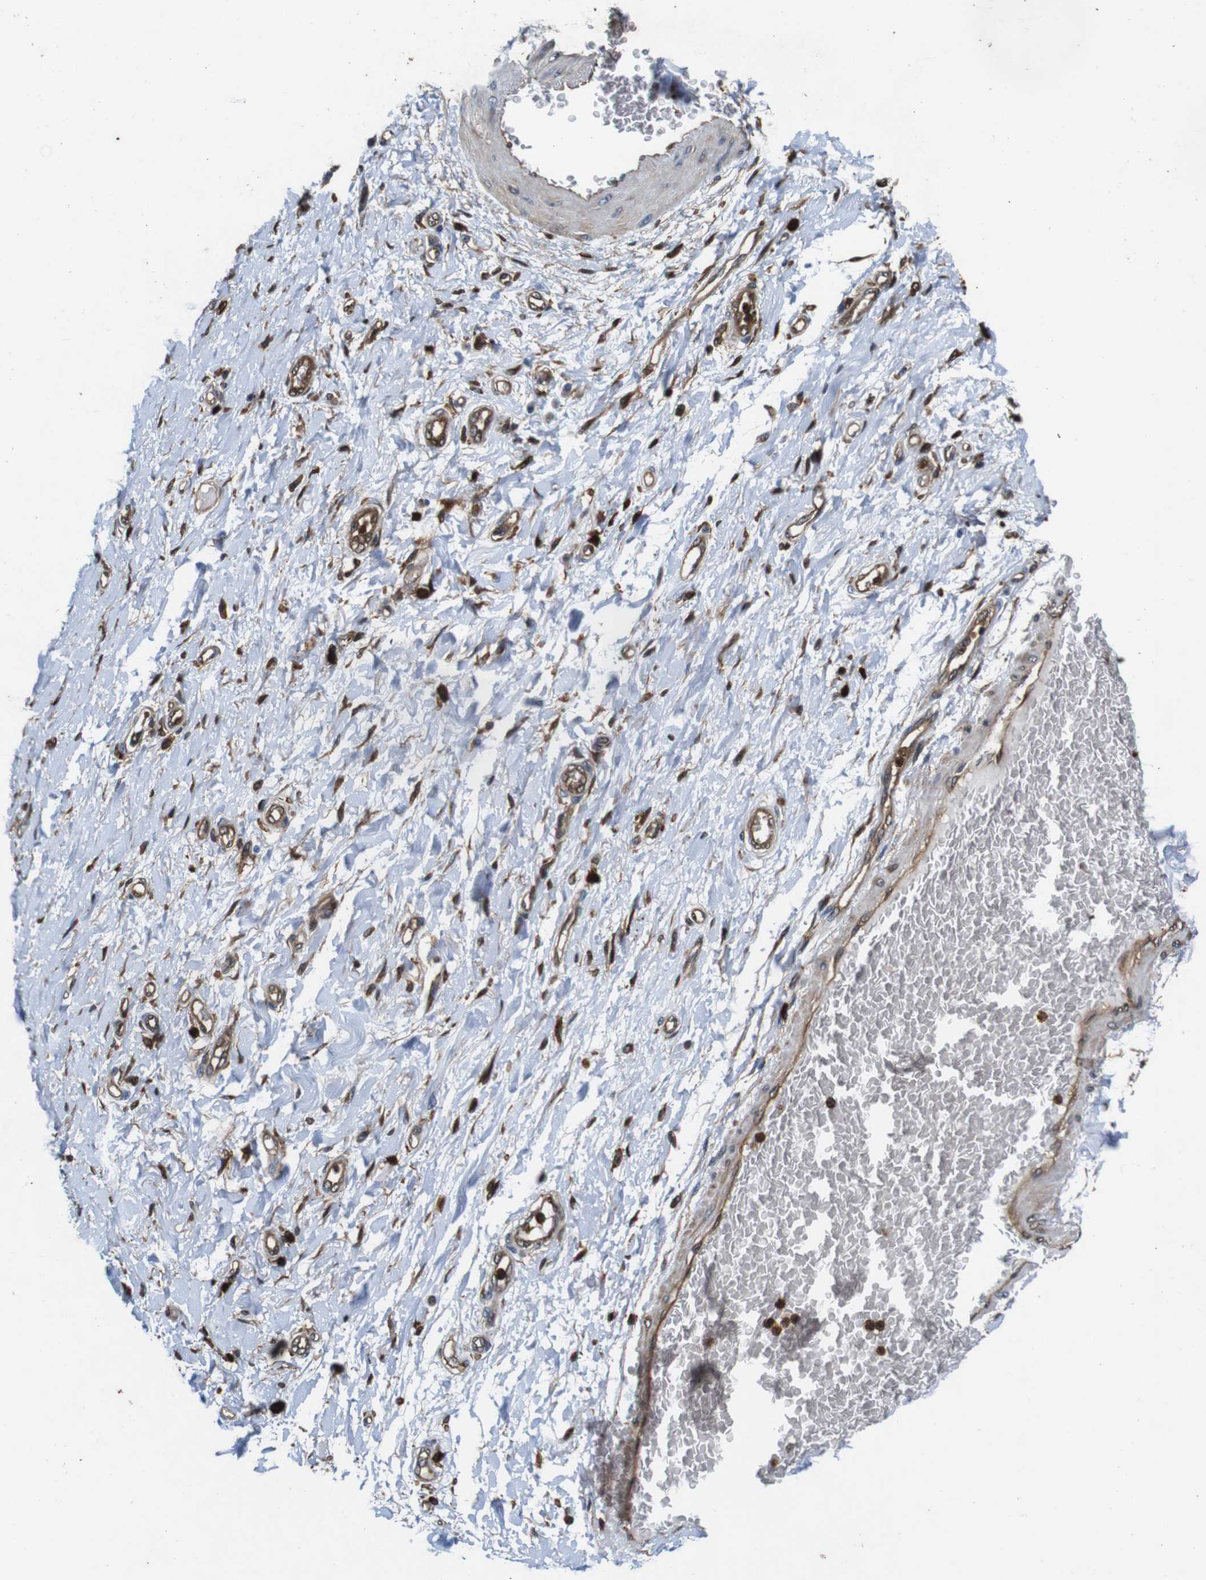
{"staining": {"intensity": "weak", "quantity": ">75%", "location": "cytoplasmic/membranous"}, "tissue": "adipose tissue", "cell_type": "Adipocytes", "image_type": "normal", "snomed": [{"axis": "morphology", "description": "Normal tissue, NOS"}, {"axis": "morphology", "description": "Adenocarcinoma, NOS"}, {"axis": "topography", "description": "Esophagus"}], "caption": "Immunohistochemical staining of unremarkable human adipose tissue exhibits low levels of weak cytoplasmic/membranous staining in about >75% of adipocytes. (DAB IHC, brown staining for protein, blue staining for nuclei).", "gene": "ANXA1", "patient": {"sex": "male", "age": 62}}